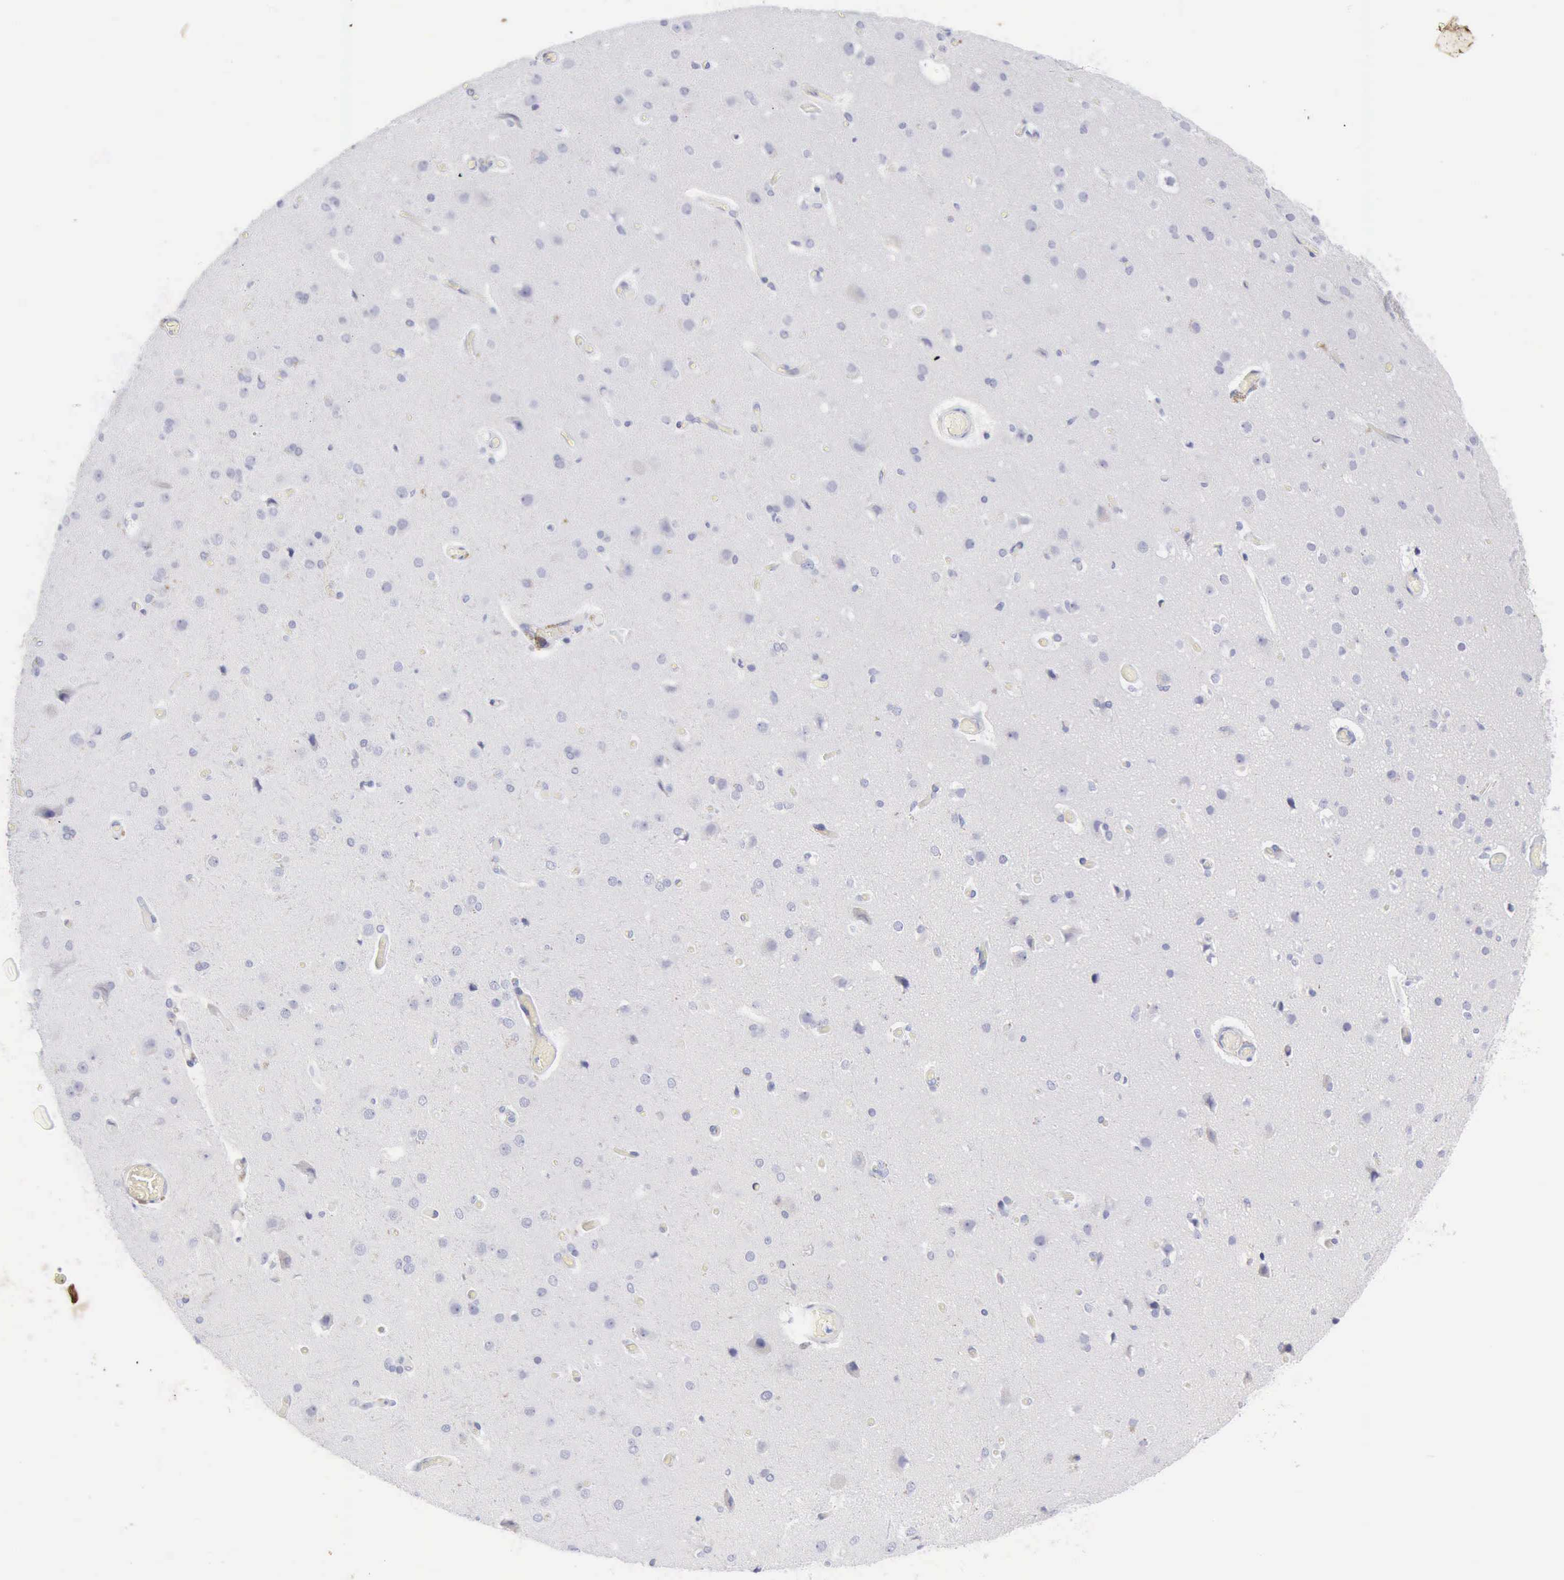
{"staining": {"intensity": "negative", "quantity": "none", "location": "none"}, "tissue": "cerebral cortex", "cell_type": "Endothelial cells", "image_type": "normal", "snomed": [{"axis": "morphology", "description": "Normal tissue, NOS"}, {"axis": "morphology", "description": "Glioma, malignant, High grade"}, {"axis": "topography", "description": "Cerebral cortex"}], "caption": "Immunohistochemistry (IHC) histopathology image of unremarkable cerebral cortex: human cerebral cortex stained with DAB displays no significant protein positivity in endothelial cells. The staining is performed using DAB (3,3'-diaminobenzidine) brown chromogen with nuclei counter-stained in using hematoxylin.", "gene": "KRT10", "patient": {"sex": "male", "age": 77}}